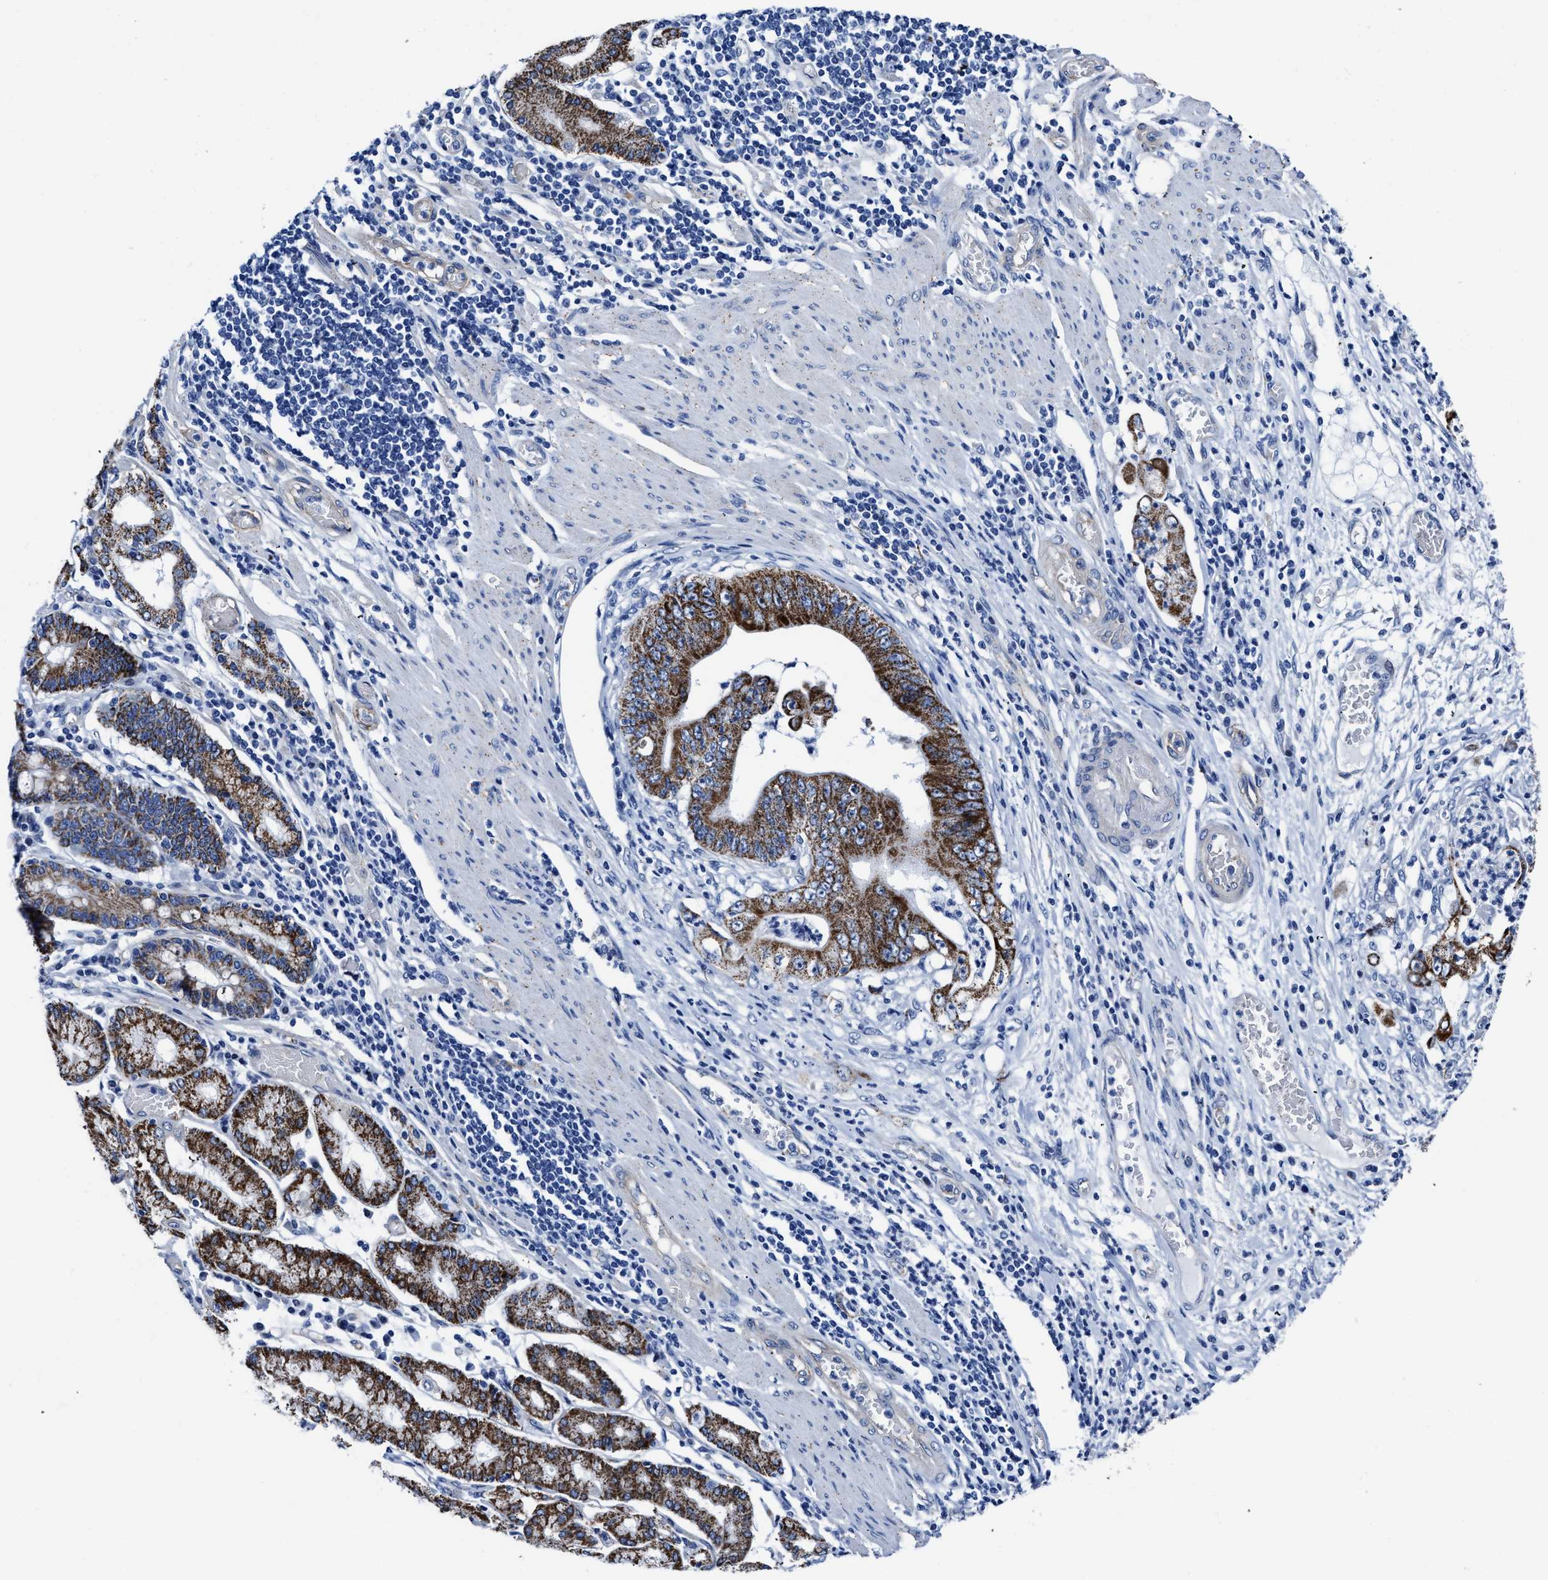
{"staining": {"intensity": "strong", "quantity": ">75%", "location": "cytoplasmic/membranous"}, "tissue": "stomach cancer", "cell_type": "Tumor cells", "image_type": "cancer", "snomed": [{"axis": "morphology", "description": "Adenocarcinoma, NOS"}, {"axis": "topography", "description": "Stomach"}], "caption": "This photomicrograph demonstrates IHC staining of stomach cancer, with high strong cytoplasmic/membranous expression in about >75% of tumor cells.", "gene": "KCNMB3", "patient": {"sex": "female", "age": 73}}